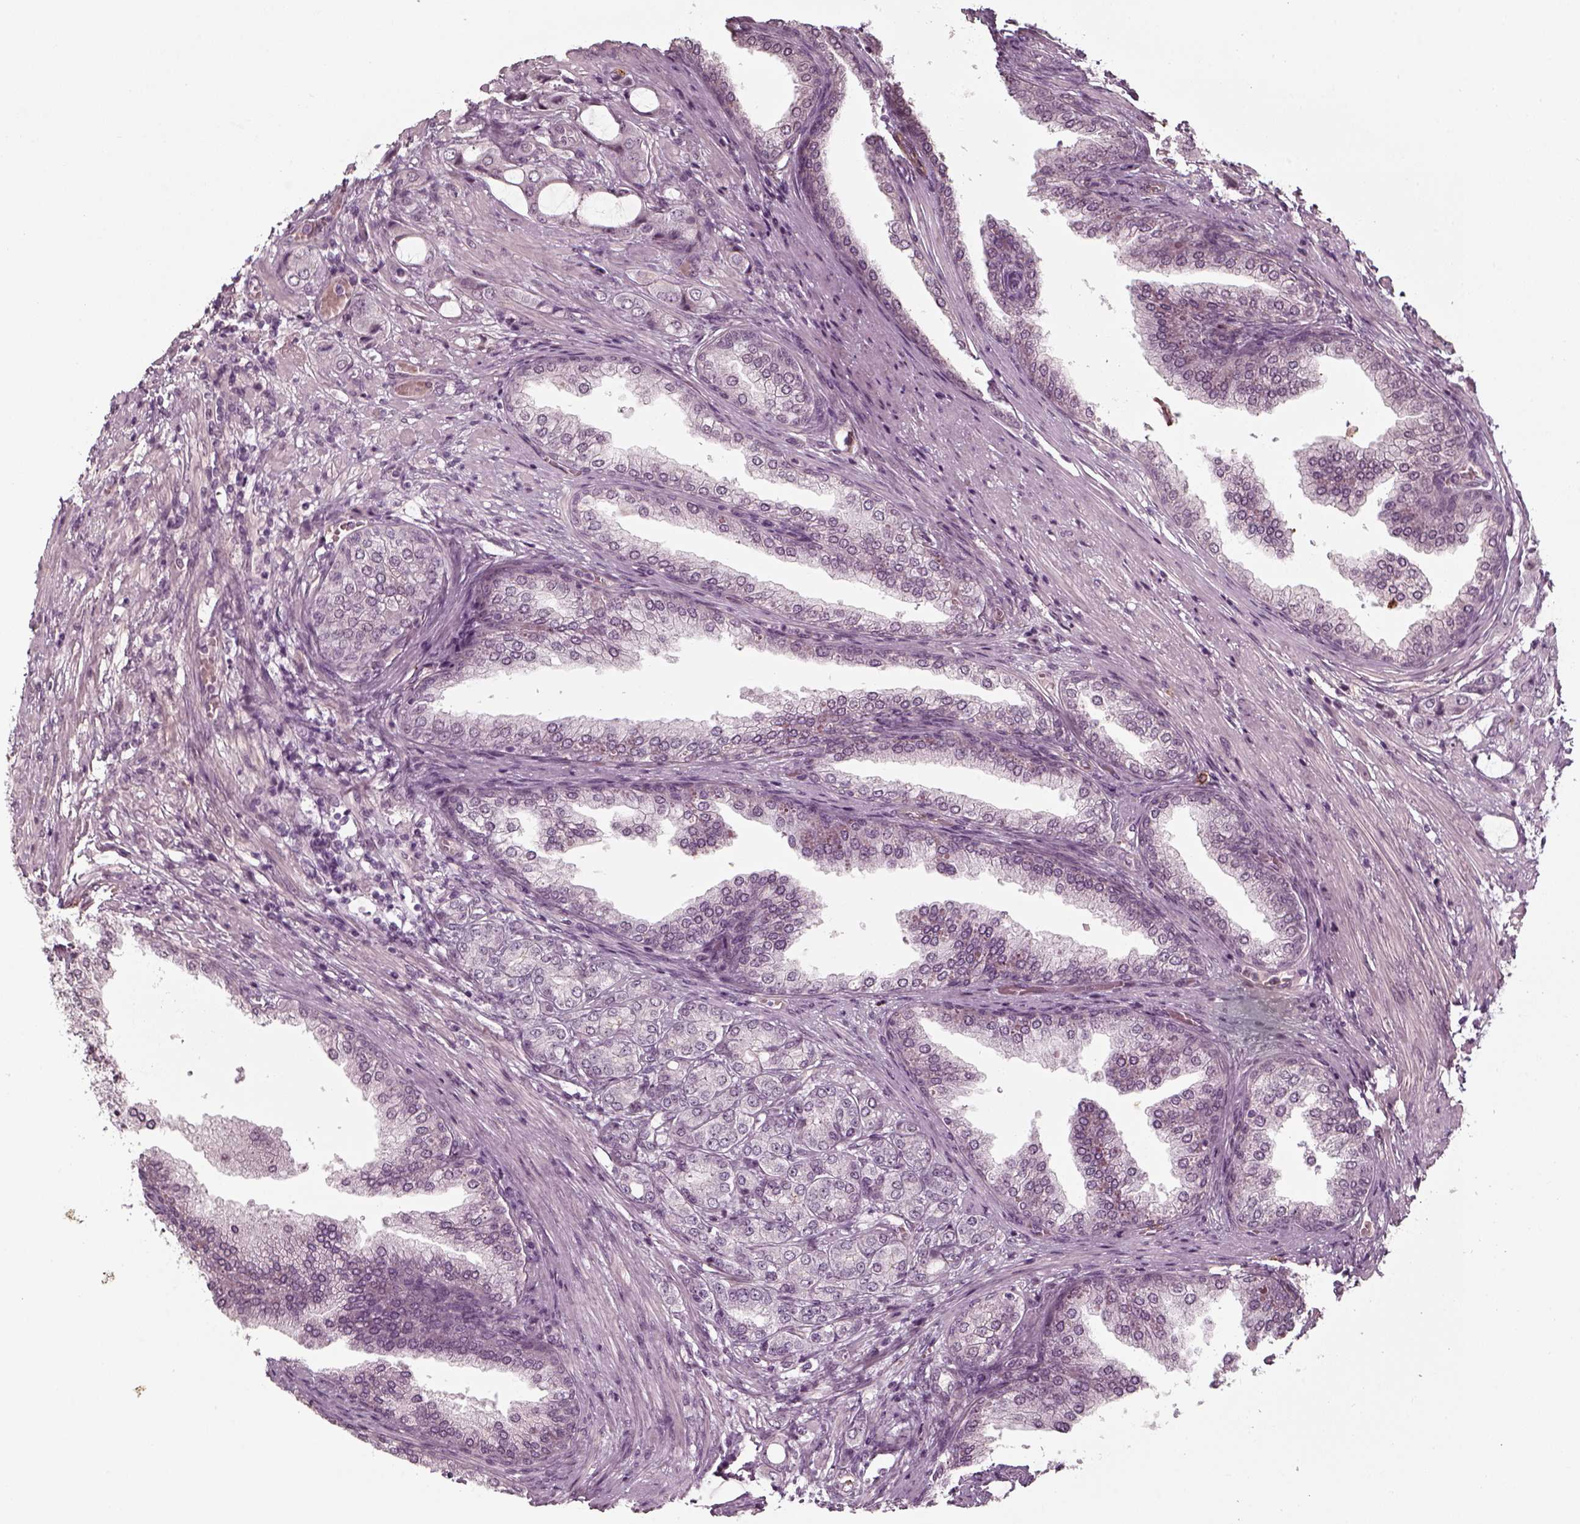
{"staining": {"intensity": "negative", "quantity": "none", "location": "none"}, "tissue": "prostate cancer", "cell_type": "Tumor cells", "image_type": "cancer", "snomed": [{"axis": "morphology", "description": "Adenocarcinoma, NOS"}, {"axis": "topography", "description": "Prostate"}], "caption": "Immunohistochemistry (IHC) histopathology image of prostate cancer stained for a protein (brown), which demonstrates no staining in tumor cells. Brightfield microscopy of immunohistochemistry (IHC) stained with DAB (brown) and hematoxylin (blue), captured at high magnification.", "gene": "LAMB2", "patient": {"sex": "male", "age": 63}}